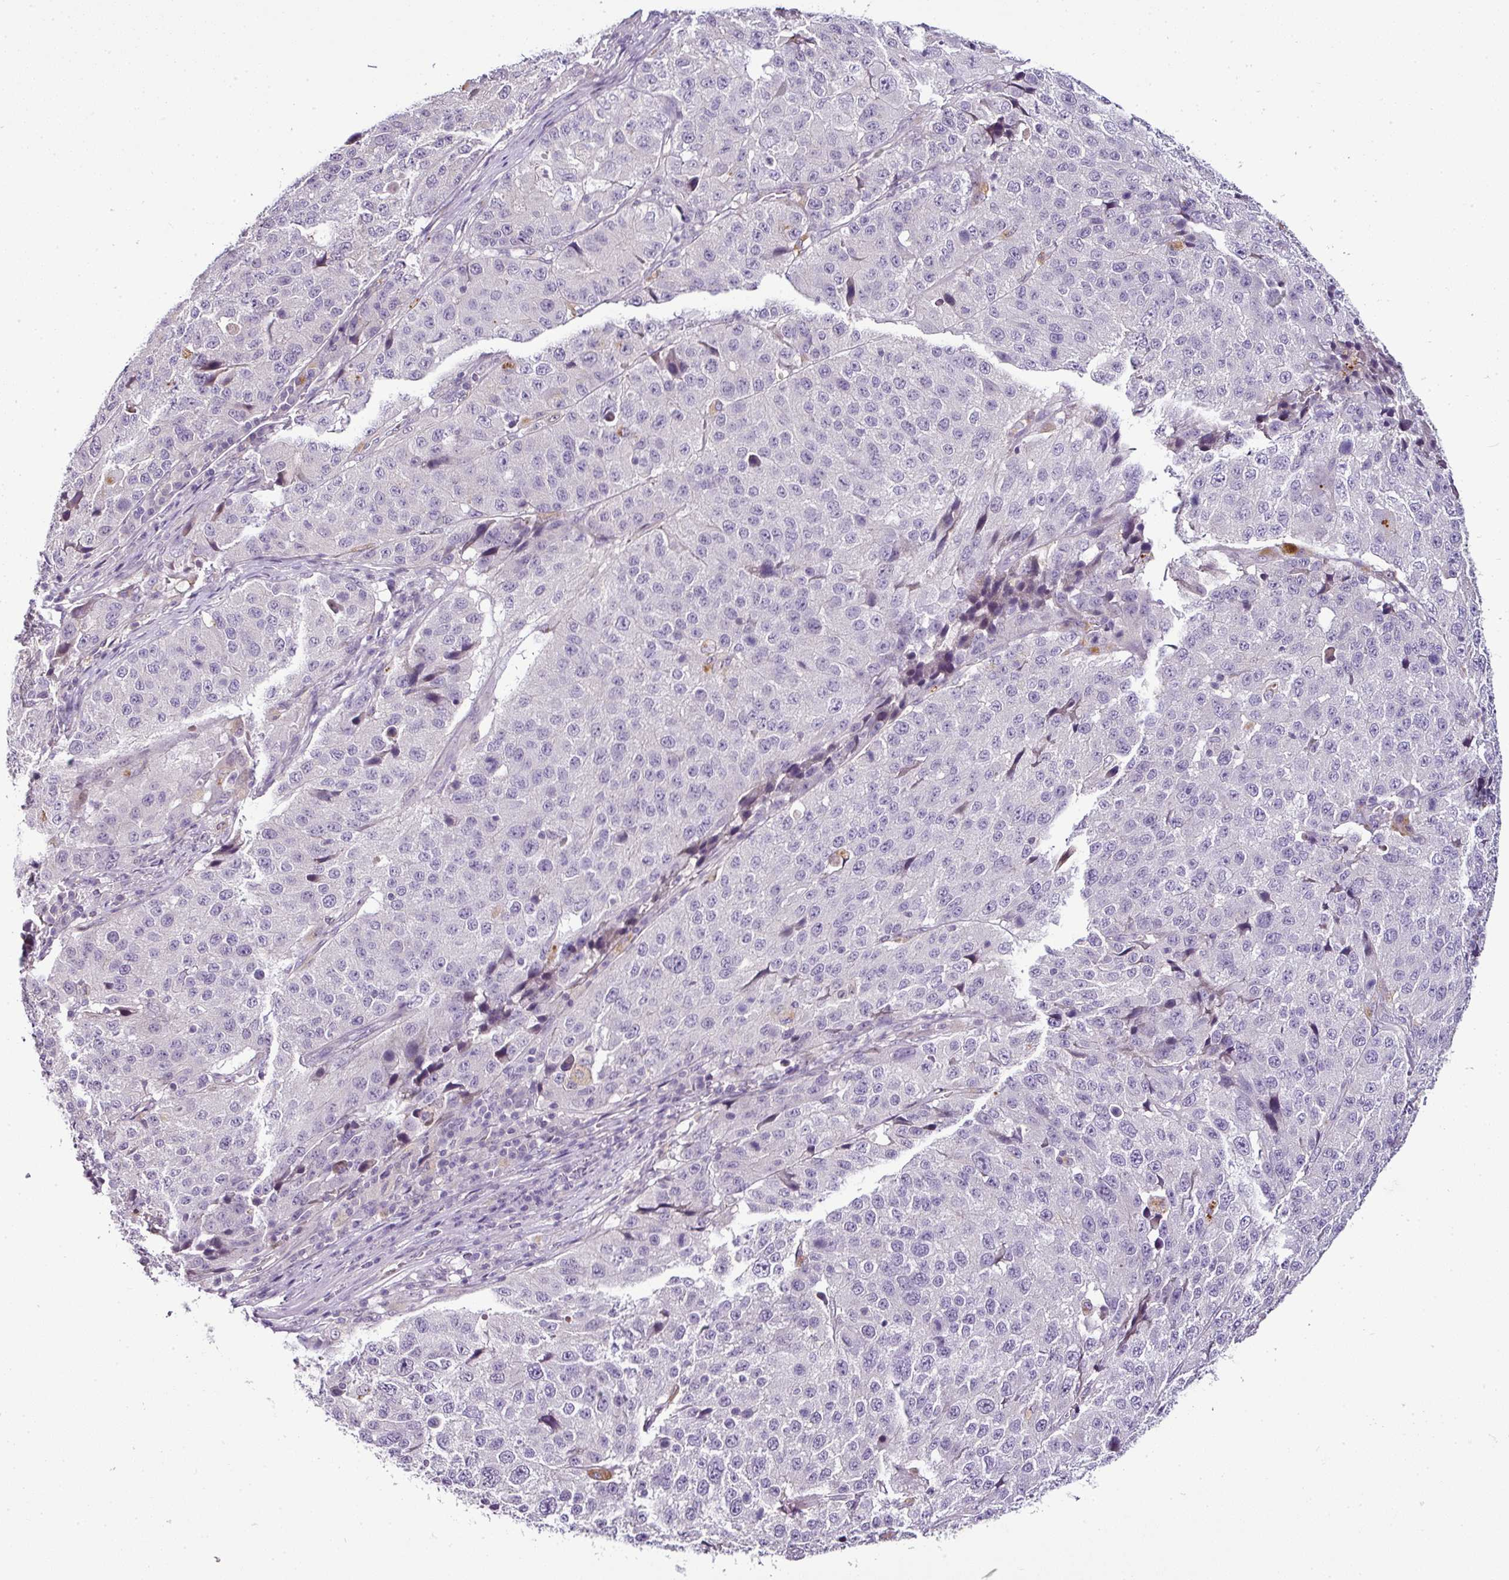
{"staining": {"intensity": "negative", "quantity": "none", "location": "none"}, "tissue": "stomach cancer", "cell_type": "Tumor cells", "image_type": "cancer", "snomed": [{"axis": "morphology", "description": "Adenocarcinoma, NOS"}, {"axis": "topography", "description": "Stomach"}], "caption": "Human adenocarcinoma (stomach) stained for a protein using immunohistochemistry (IHC) demonstrates no expression in tumor cells.", "gene": "TEX30", "patient": {"sex": "male", "age": 71}}